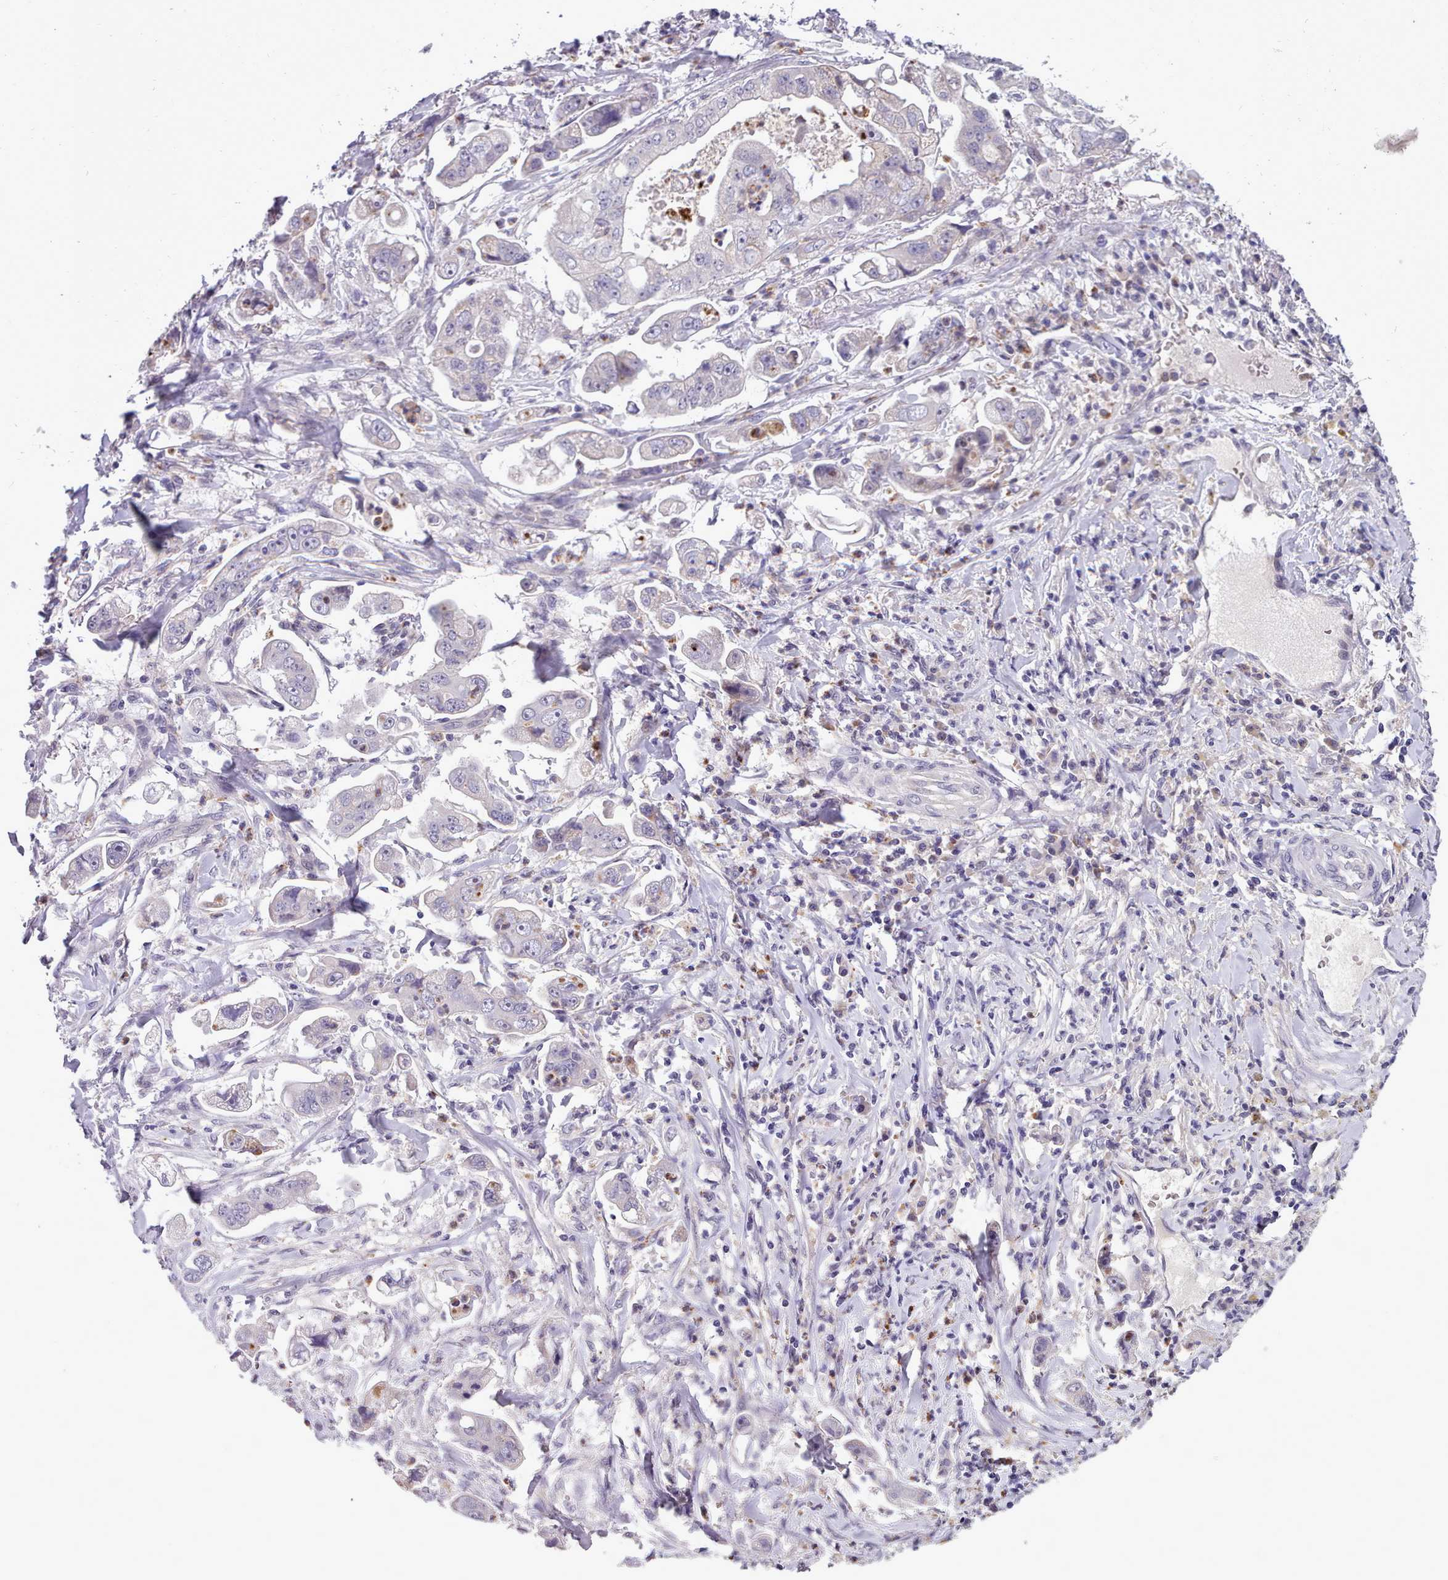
{"staining": {"intensity": "negative", "quantity": "none", "location": "none"}, "tissue": "stomach cancer", "cell_type": "Tumor cells", "image_type": "cancer", "snomed": [{"axis": "morphology", "description": "Adenocarcinoma, NOS"}, {"axis": "topography", "description": "Stomach"}], "caption": "Immunohistochemistry (IHC) image of human stomach cancer stained for a protein (brown), which shows no expression in tumor cells. (DAB IHC, high magnification).", "gene": "KCTD16", "patient": {"sex": "male", "age": 62}}